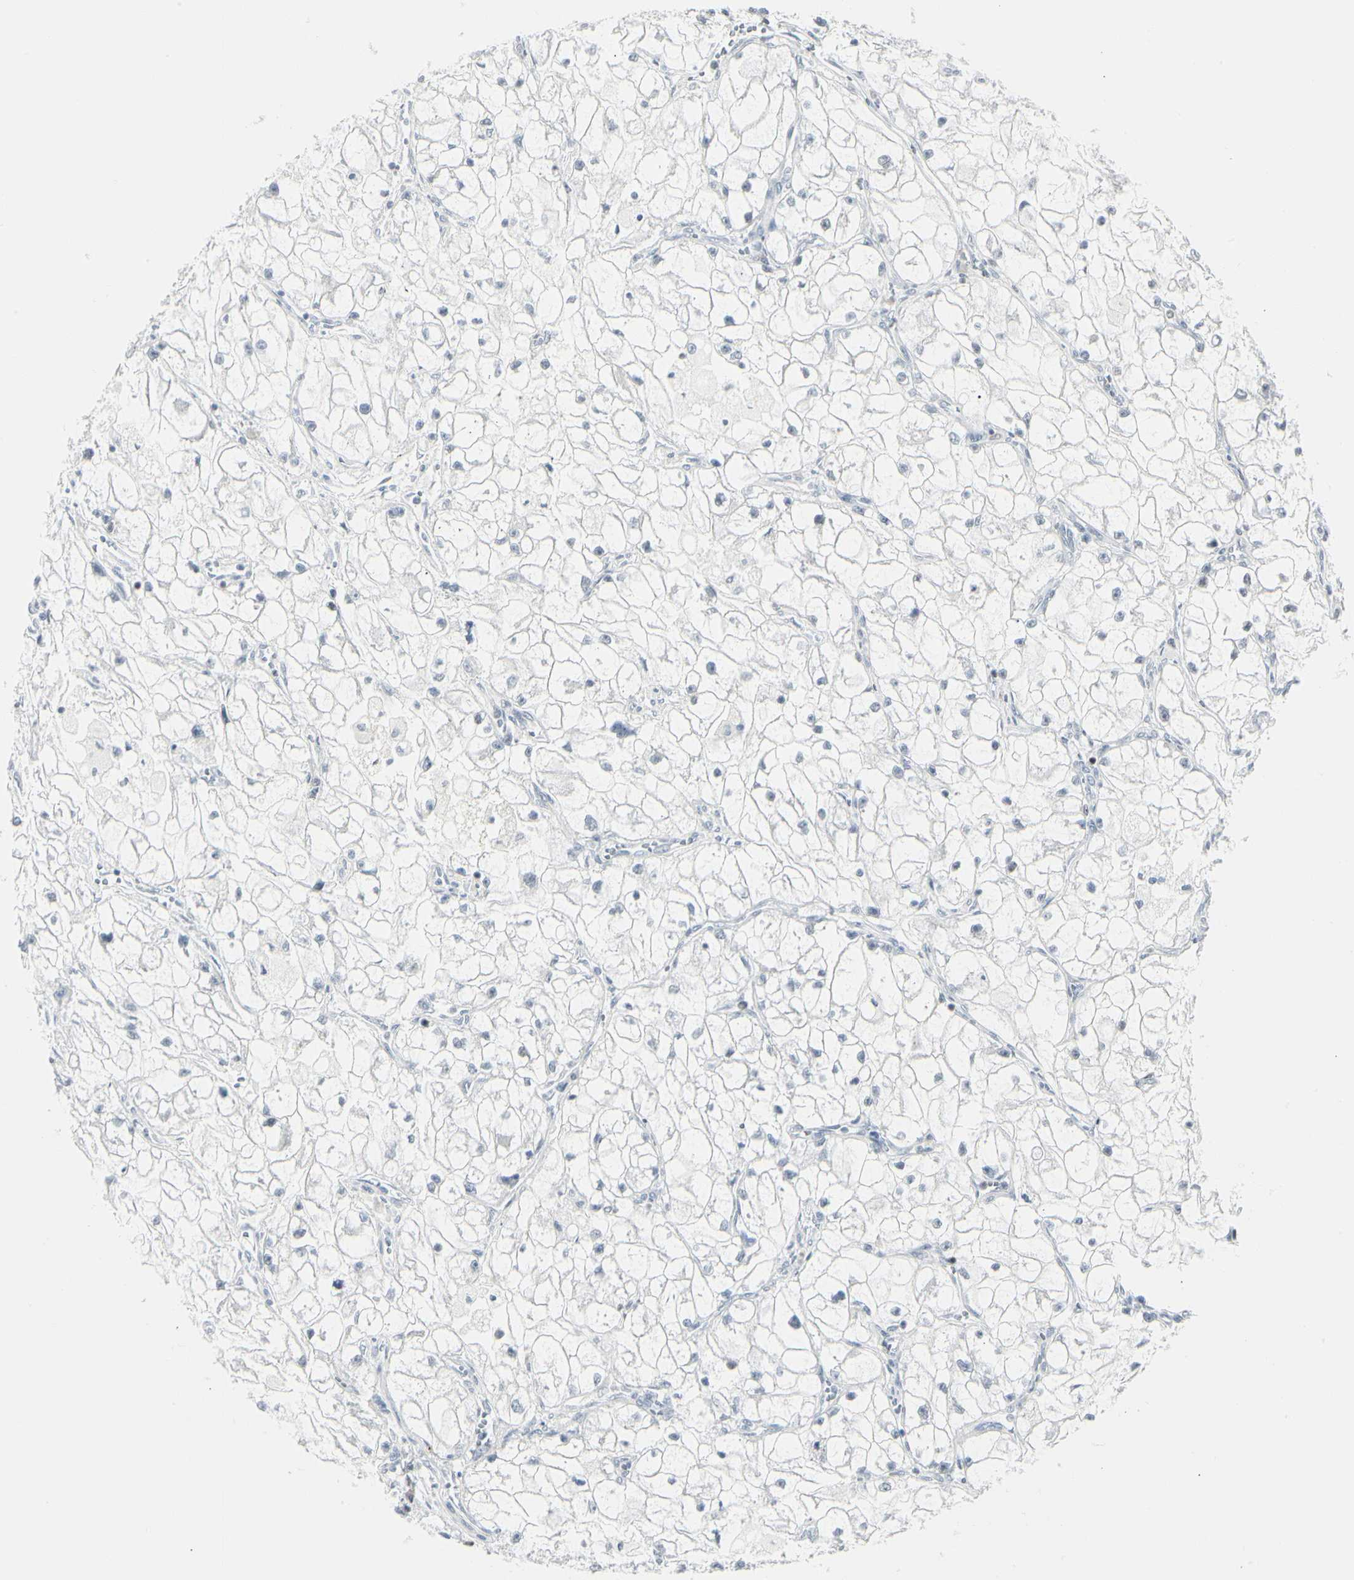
{"staining": {"intensity": "negative", "quantity": "none", "location": "none"}, "tissue": "renal cancer", "cell_type": "Tumor cells", "image_type": "cancer", "snomed": [{"axis": "morphology", "description": "Adenocarcinoma, NOS"}, {"axis": "topography", "description": "Kidney"}], "caption": "This image is of adenocarcinoma (renal) stained with immunohistochemistry (IHC) to label a protein in brown with the nuclei are counter-stained blue. There is no expression in tumor cells.", "gene": "ZBTB7B", "patient": {"sex": "female", "age": 70}}